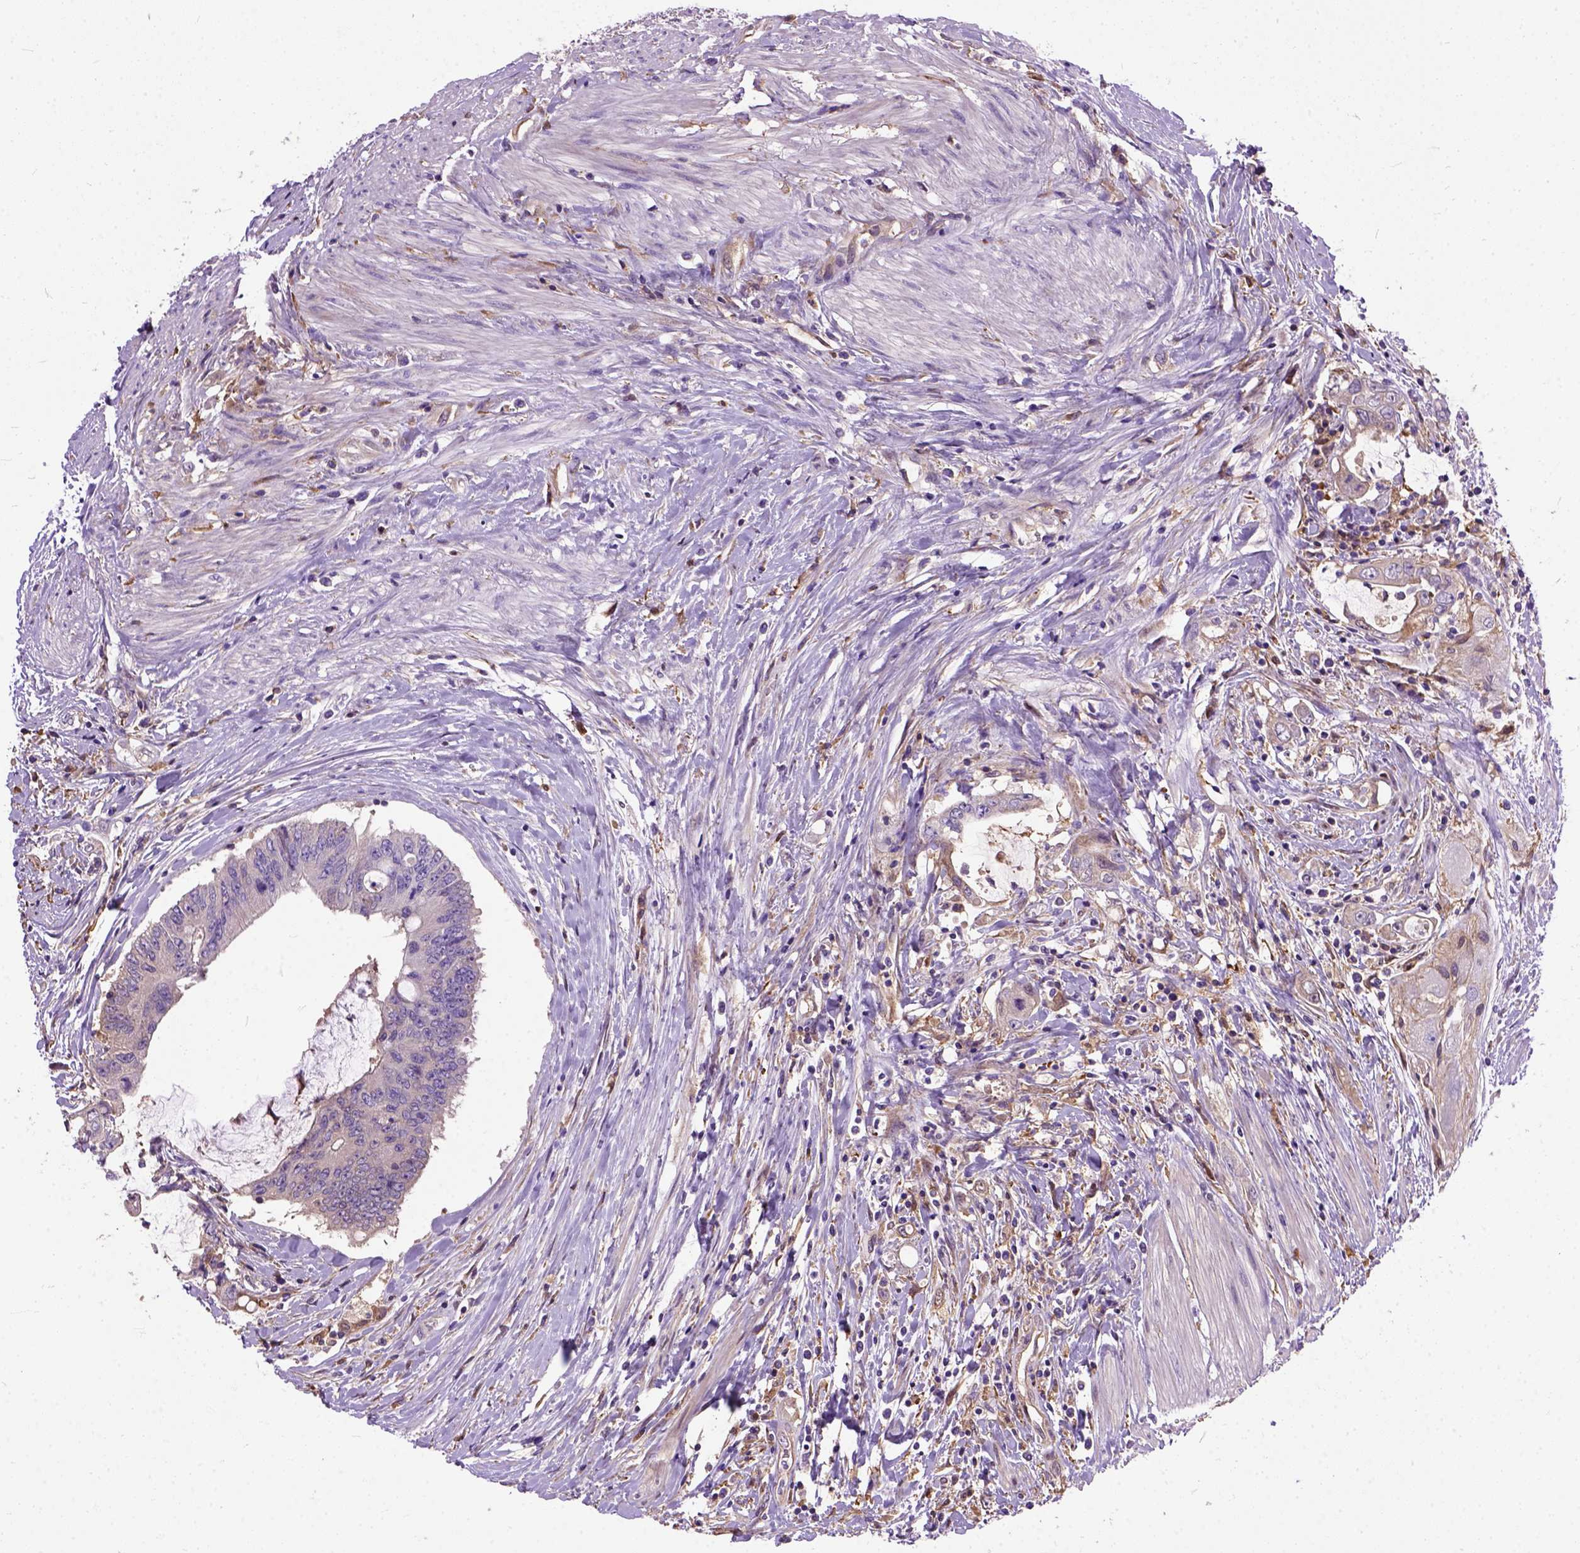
{"staining": {"intensity": "negative", "quantity": "none", "location": "none"}, "tissue": "colorectal cancer", "cell_type": "Tumor cells", "image_type": "cancer", "snomed": [{"axis": "morphology", "description": "Adenocarcinoma, NOS"}, {"axis": "topography", "description": "Rectum"}], "caption": "DAB (3,3'-diaminobenzidine) immunohistochemical staining of human colorectal cancer (adenocarcinoma) exhibits no significant positivity in tumor cells.", "gene": "SEMA4F", "patient": {"sex": "male", "age": 59}}